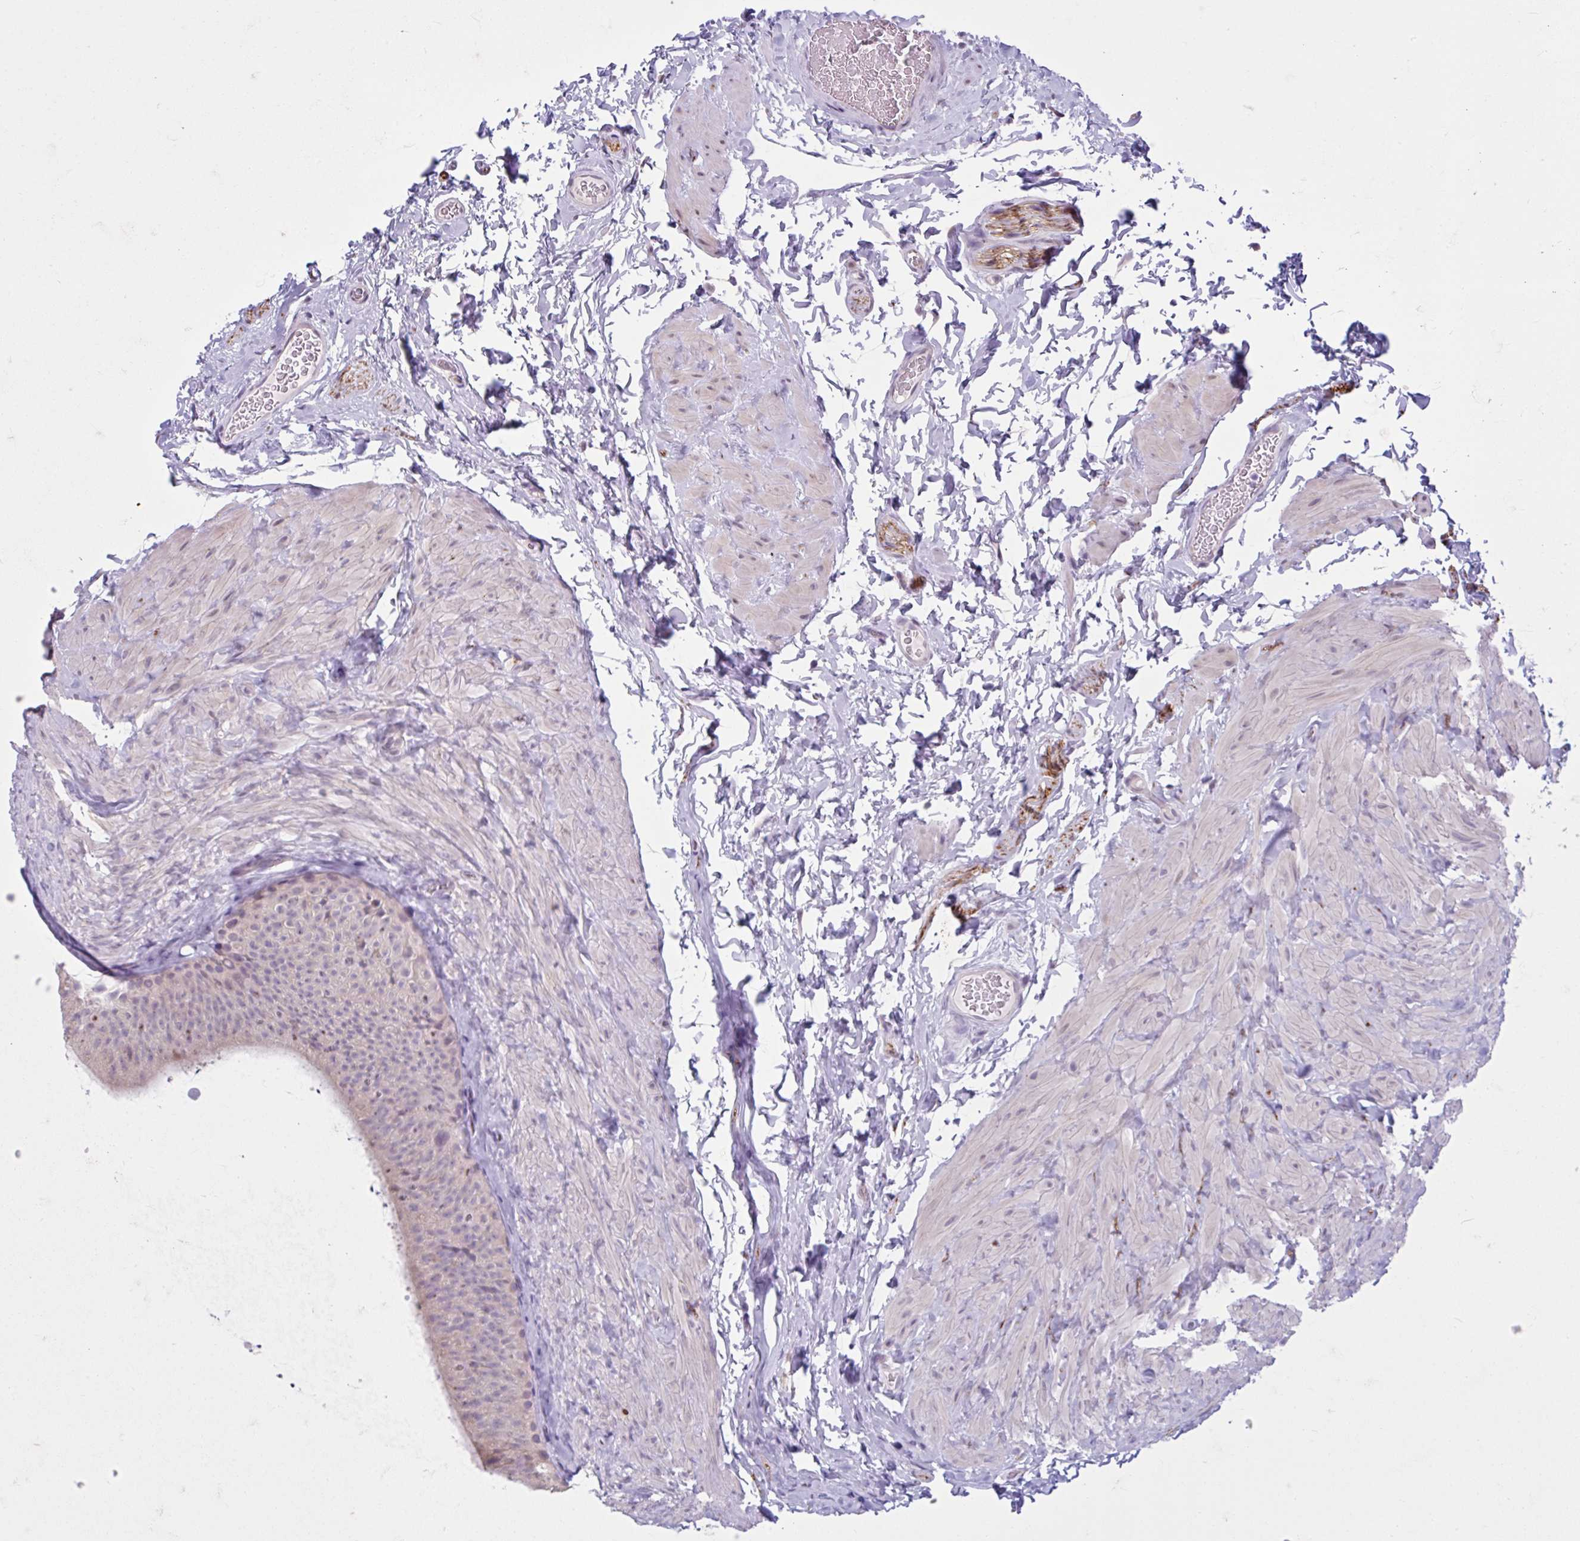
{"staining": {"intensity": "negative", "quantity": "none", "location": "none"}, "tissue": "epididymis", "cell_type": "Glandular cells", "image_type": "normal", "snomed": [{"axis": "morphology", "description": "Normal tissue, NOS"}, {"axis": "topography", "description": "Epididymis, spermatic cord, NOS"}, {"axis": "topography", "description": "Epididymis"}], "caption": "Glandular cells show no significant protein staining in benign epididymis. Nuclei are stained in blue.", "gene": "CDH19", "patient": {"sex": "male", "age": 31}}